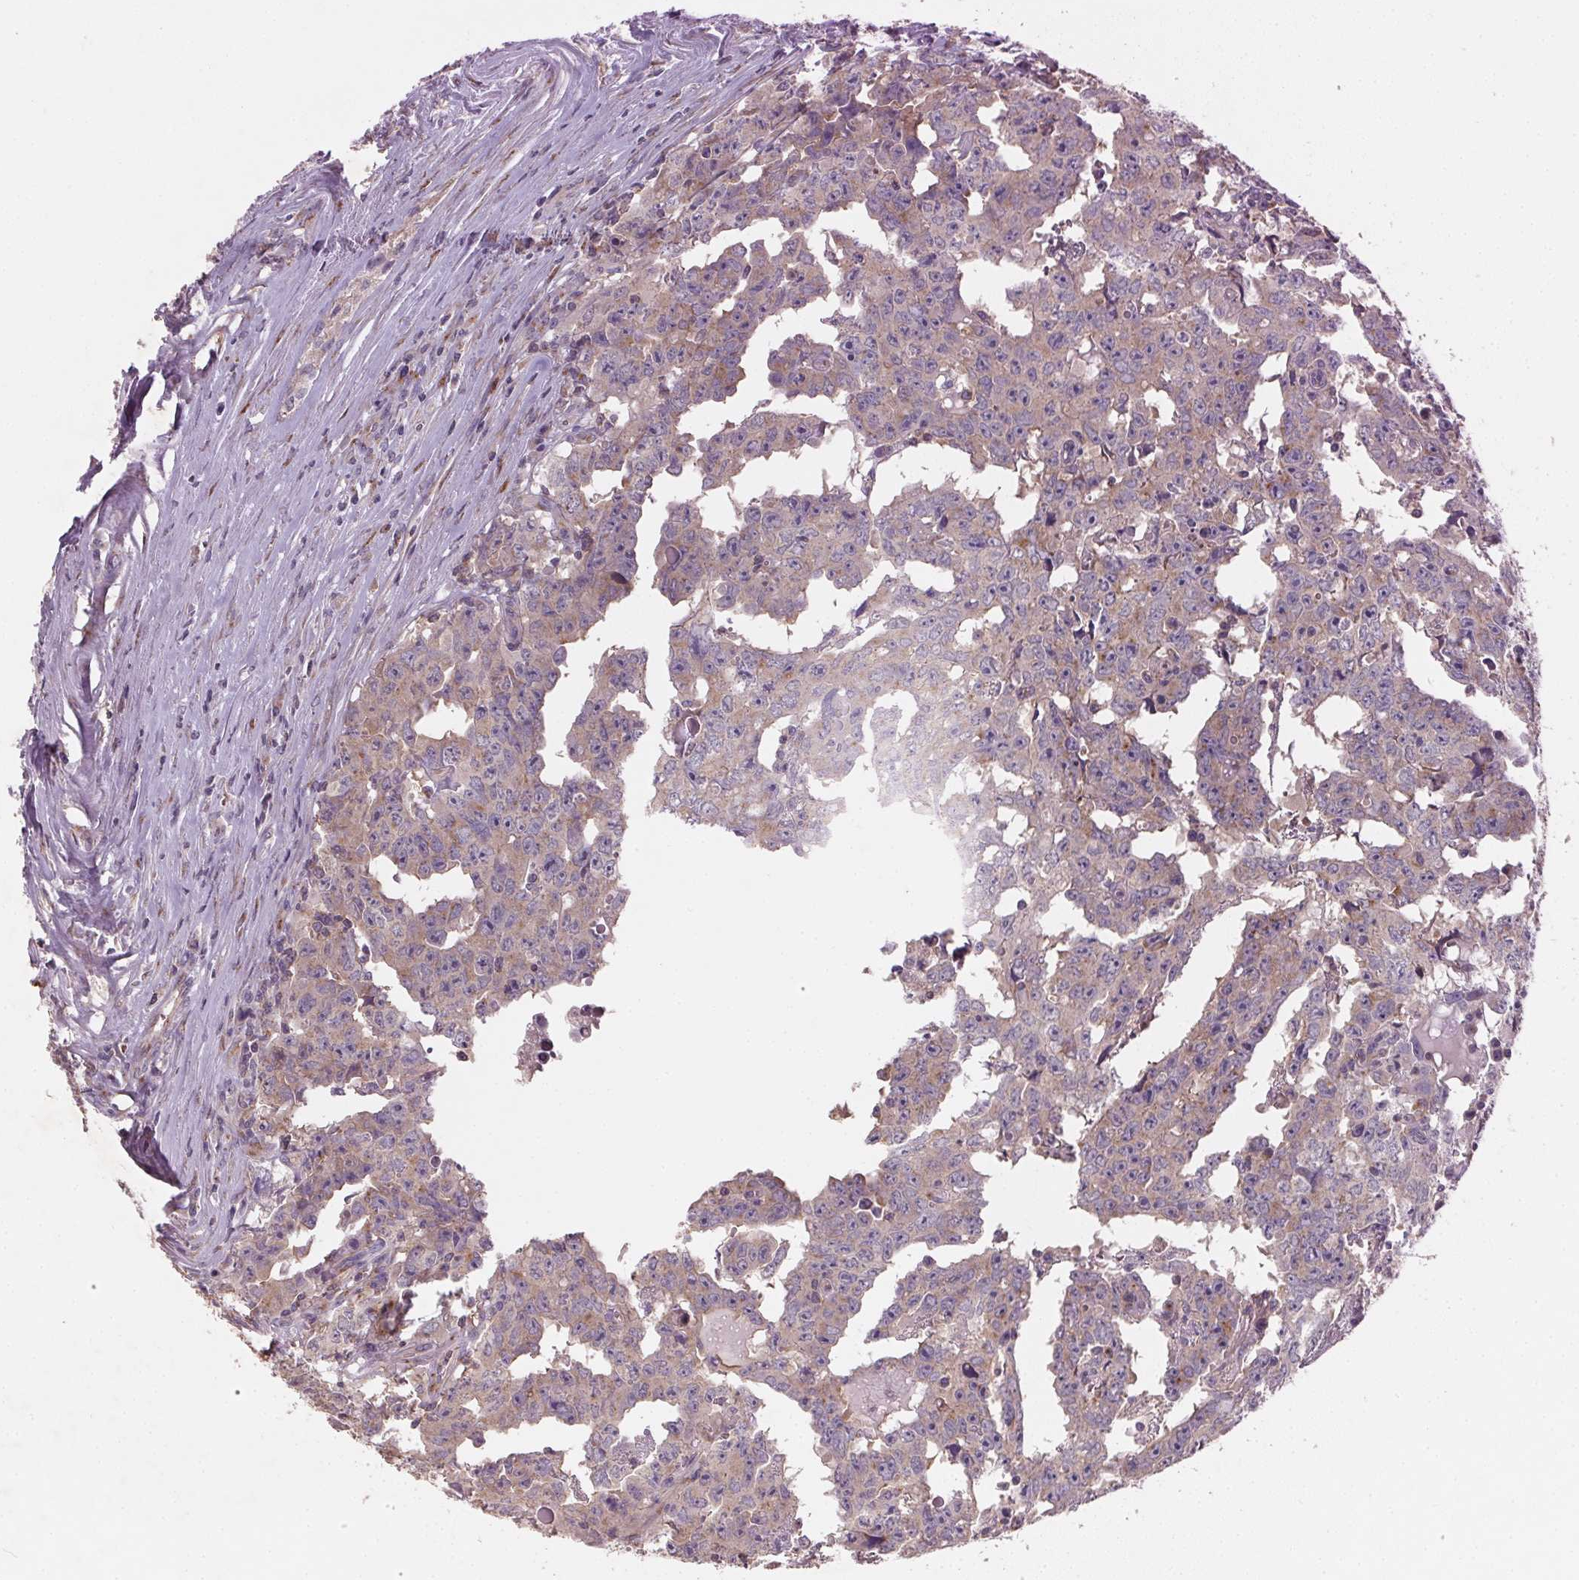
{"staining": {"intensity": "weak", "quantity": "25%-75%", "location": "cytoplasmic/membranous"}, "tissue": "testis cancer", "cell_type": "Tumor cells", "image_type": "cancer", "snomed": [{"axis": "morphology", "description": "Carcinoma, Embryonal, NOS"}, {"axis": "topography", "description": "Testis"}], "caption": "A low amount of weak cytoplasmic/membranous expression is identified in about 25%-75% of tumor cells in testis embryonal carcinoma tissue. (brown staining indicates protein expression, while blue staining denotes nuclei).", "gene": "AP1S1", "patient": {"sex": "male", "age": 22}}